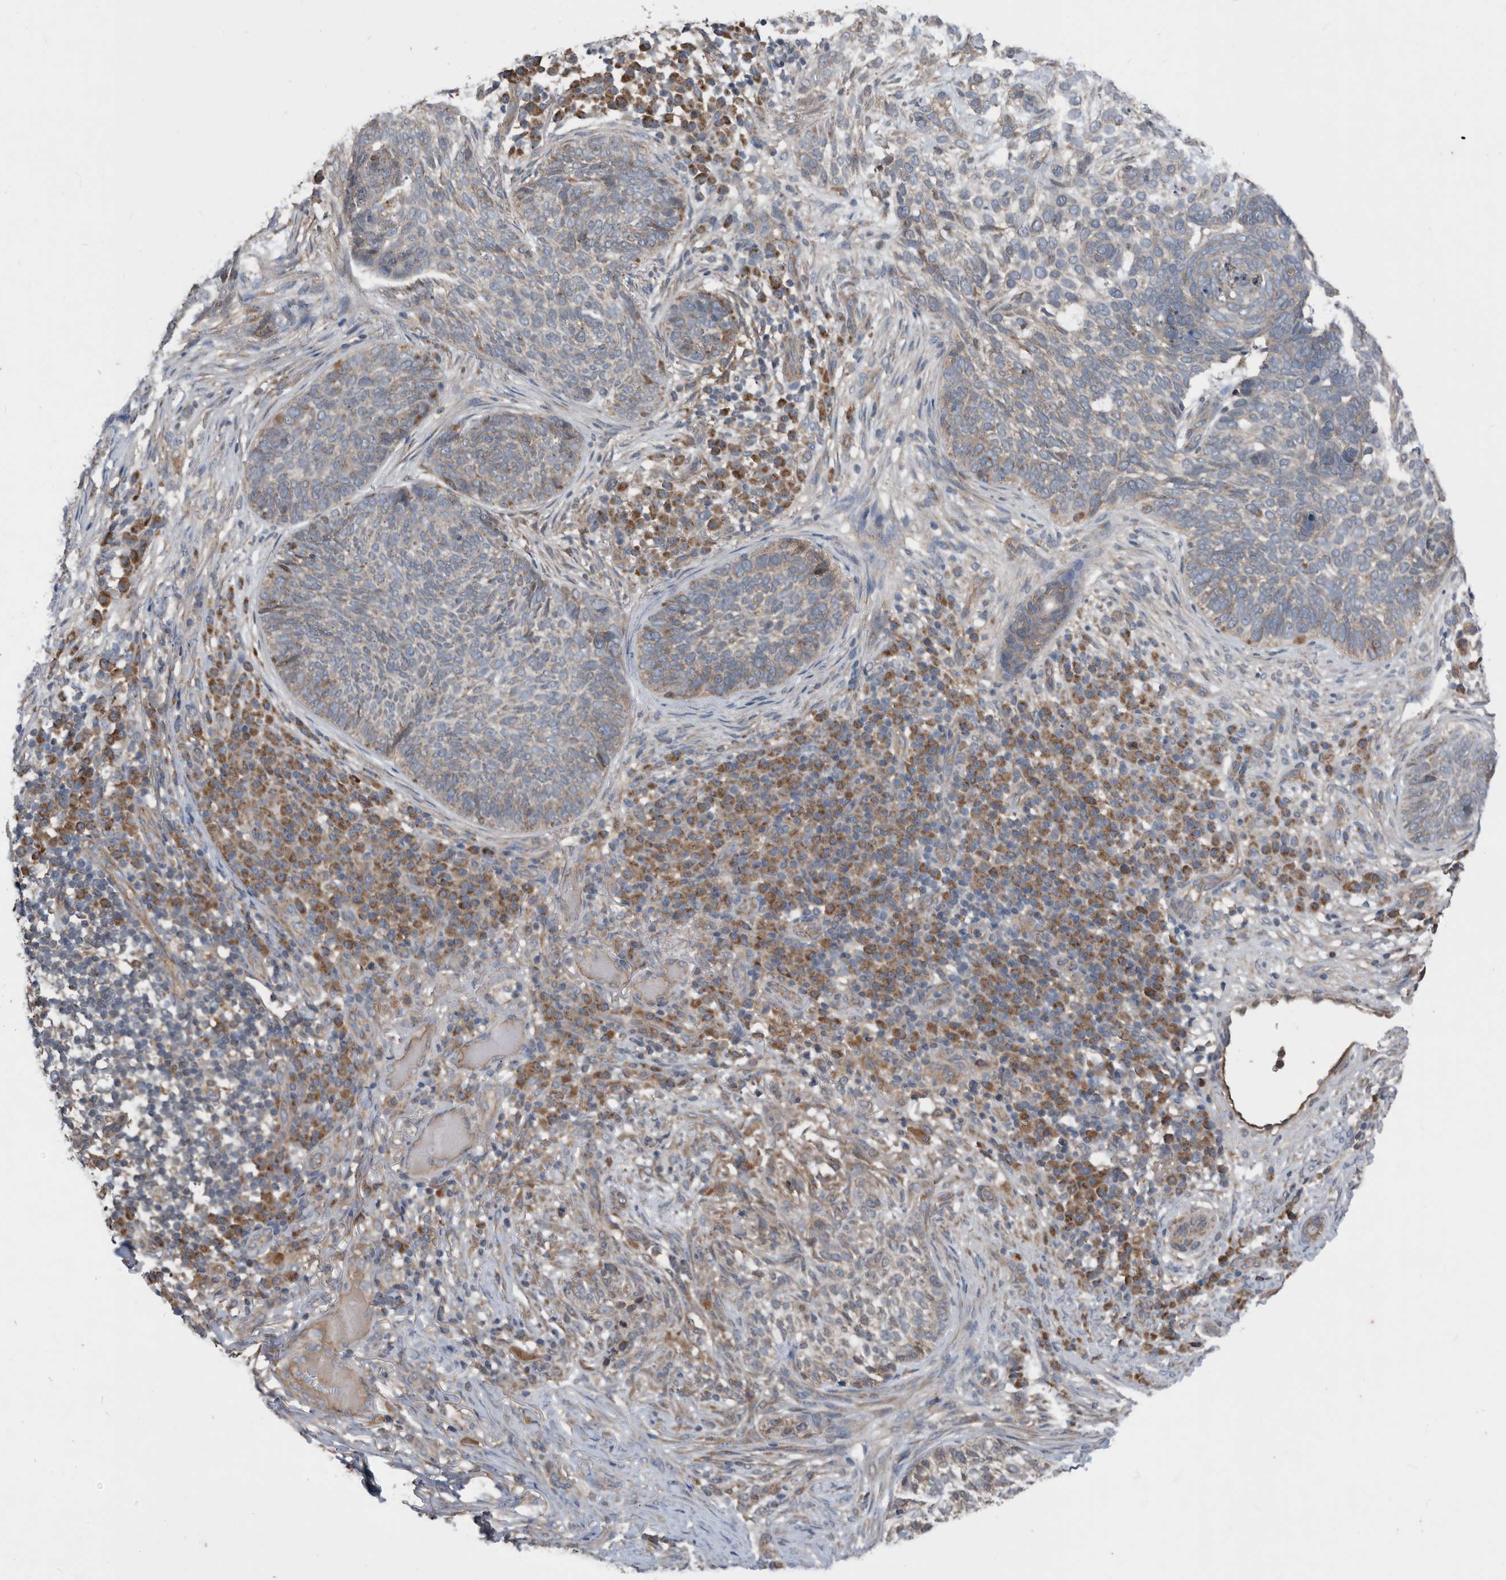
{"staining": {"intensity": "moderate", "quantity": "<25%", "location": "cytoplasmic/membranous"}, "tissue": "skin cancer", "cell_type": "Tumor cells", "image_type": "cancer", "snomed": [{"axis": "morphology", "description": "Basal cell carcinoma"}, {"axis": "topography", "description": "Skin"}], "caption": "Tumor cells show moderate cytoplasmic/membranous expression in about <25% of cells in basal cell carcinoma (skin).", "gene": "AFAP1", "patient": {"sex": "female", "age": 64}}